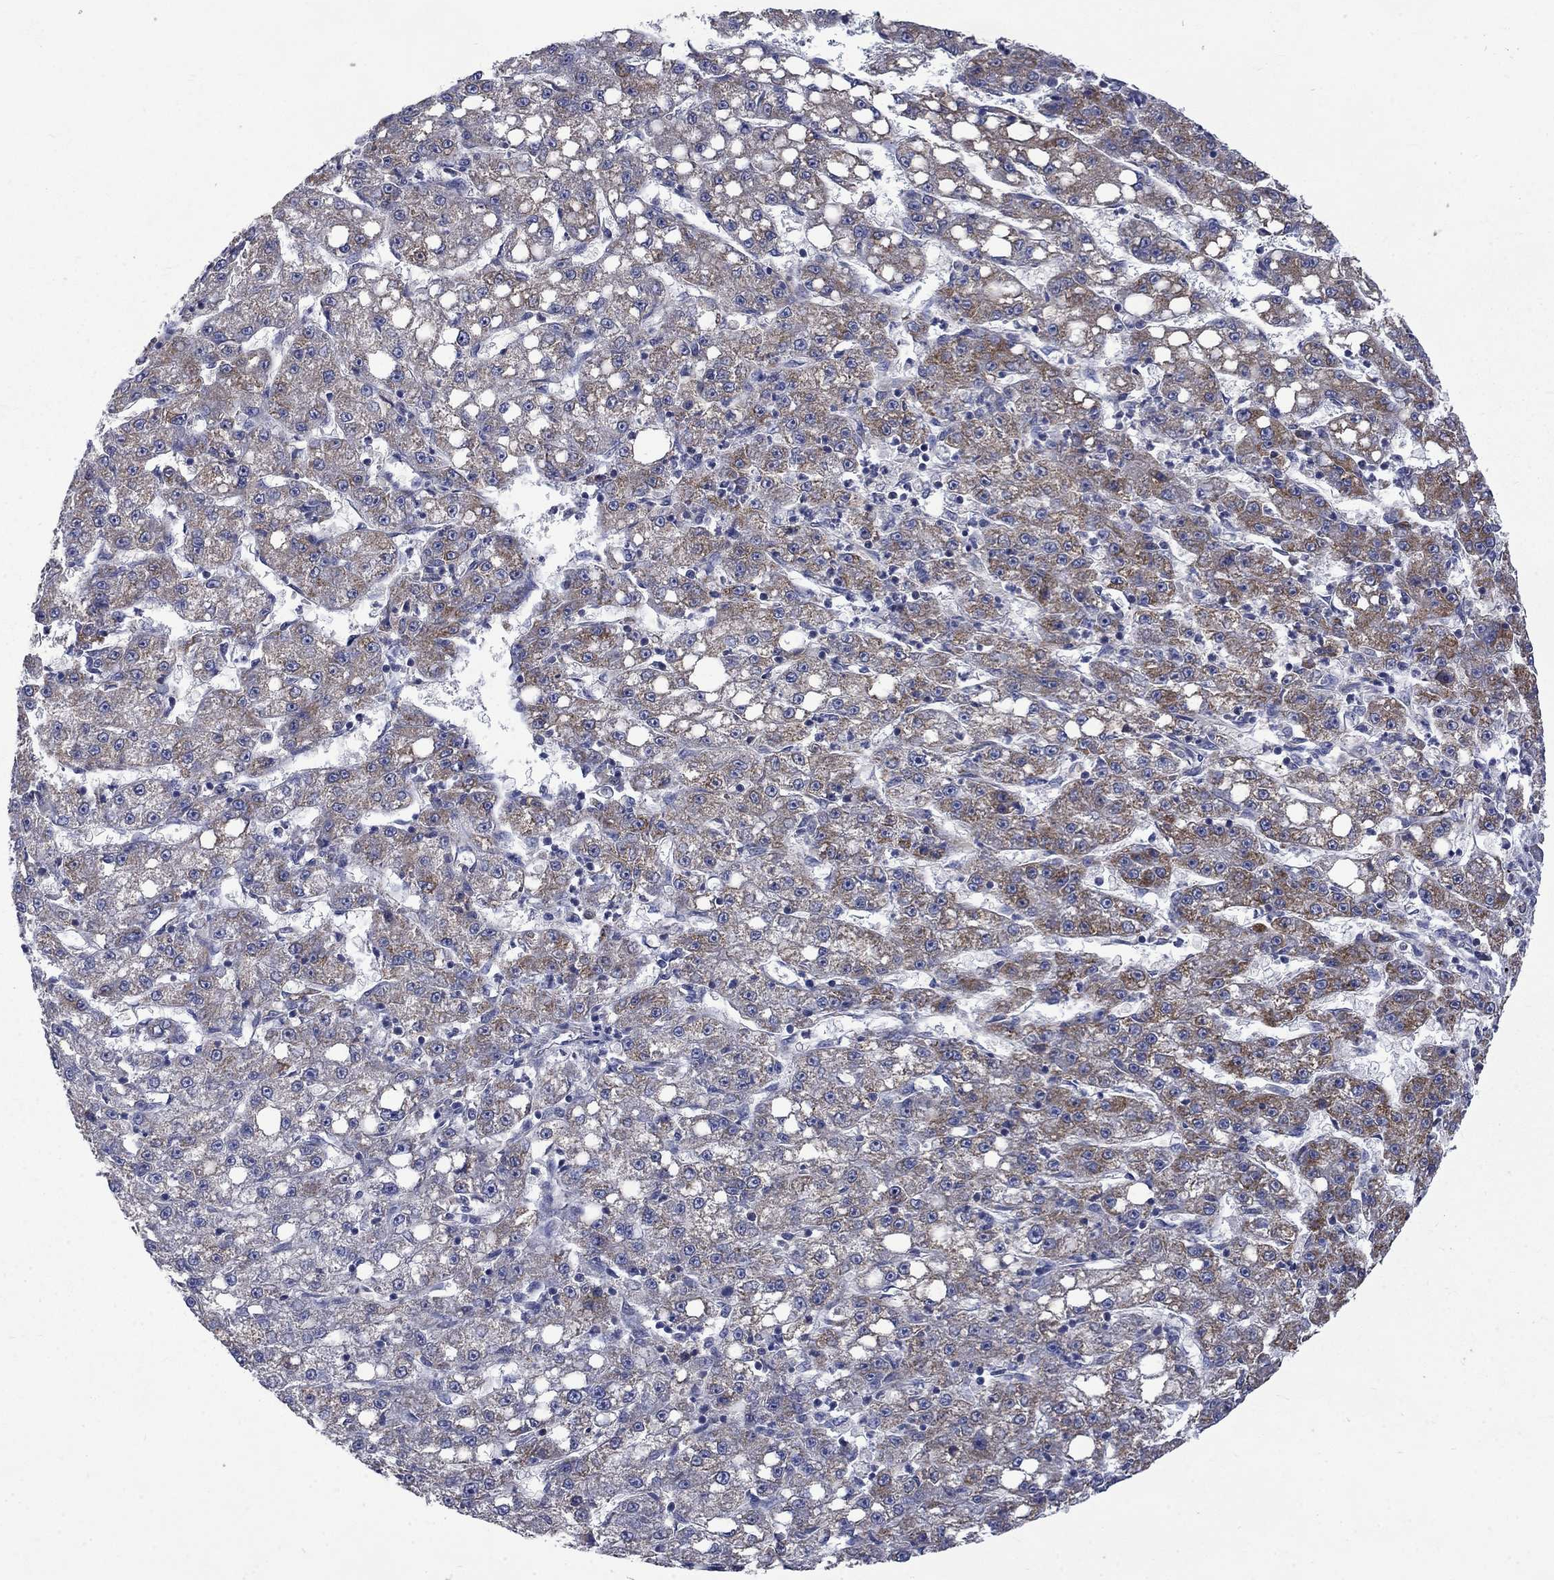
{"staining": {"intensity": "moderate", "quantity": "25%-75%", "location": "cytoplasmic/membranous"}, "tissue": "liver cancer", "cell_type": "Tumor cells", "image_type": "cancer", "snomed": [{"axis": "morphology", "description": "Carcinoma, Hepatocellular, NOS"}, {"axis": "topography", "description": "Liver"}], "caption": "A high-resolution micrograph shows immunohistochemistry (IHC) staining of hepatocellular carcinoma (liver), which reveals moderate cytoplasmic/membranous expression in approximately 25%-75% of tumor cells.", "gene": "HSPA12A", "patient": {"sex": "female", "age": 65}}